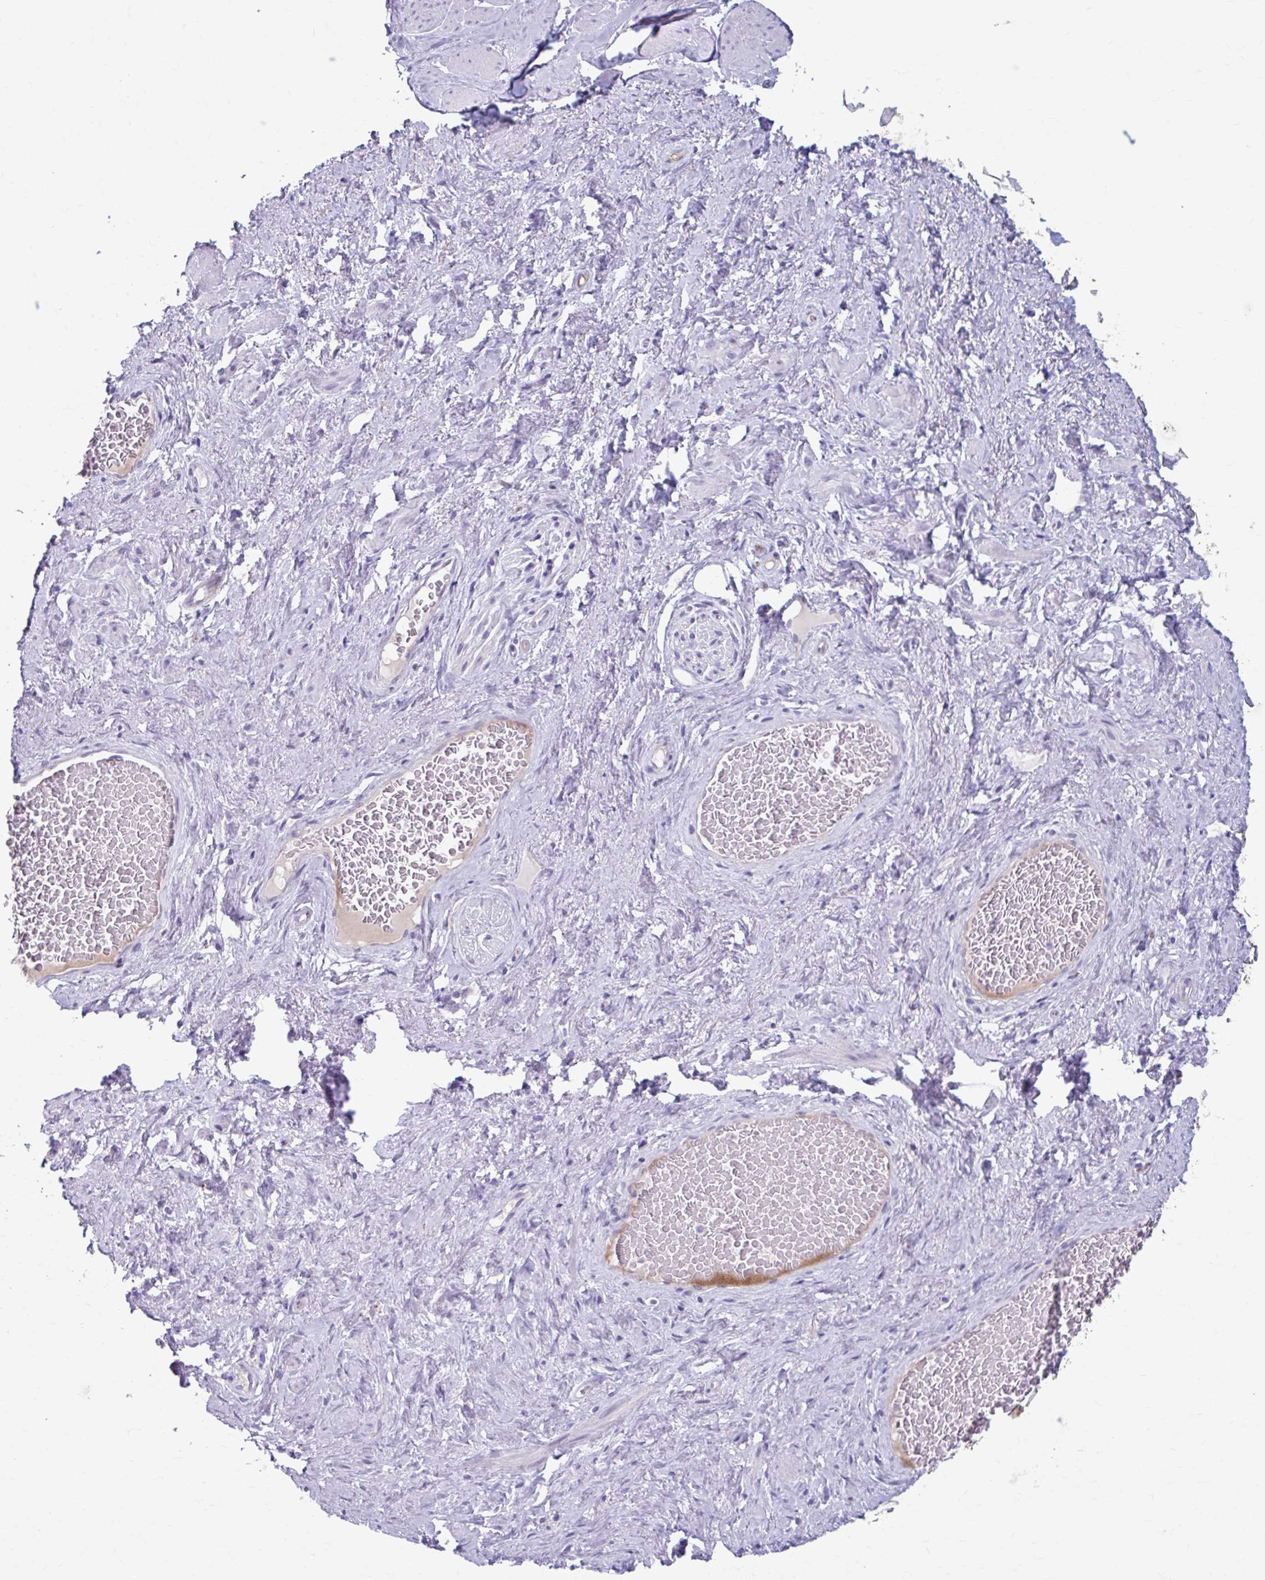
{"staining": {"intensity": "negative", "quantity": "none", "location": "none"}, "tissue": "adipose tissue", "cell_type": "Adipocytes", "image_type": "normal", "snomed": [{"axis": "morphology", "description": "Normal tissue, NOS"}, {"axis": "topography", "description": "Vagina"}, {"axis": "topography", "description": "Peripheral nerve tissue"}], "caption": "The micrograph exhibits no staining of adipocytes in unremarkable adipose tissue. The staining was performed using DAB (3,3'-diaminobenzidine) to visualize the protein expression in brown, while the nuclei were stained in blue with hematoxylin (Magnification: 20x).", "gene": "C12orf71", "patient": {"sex": "female", "age": 71}}